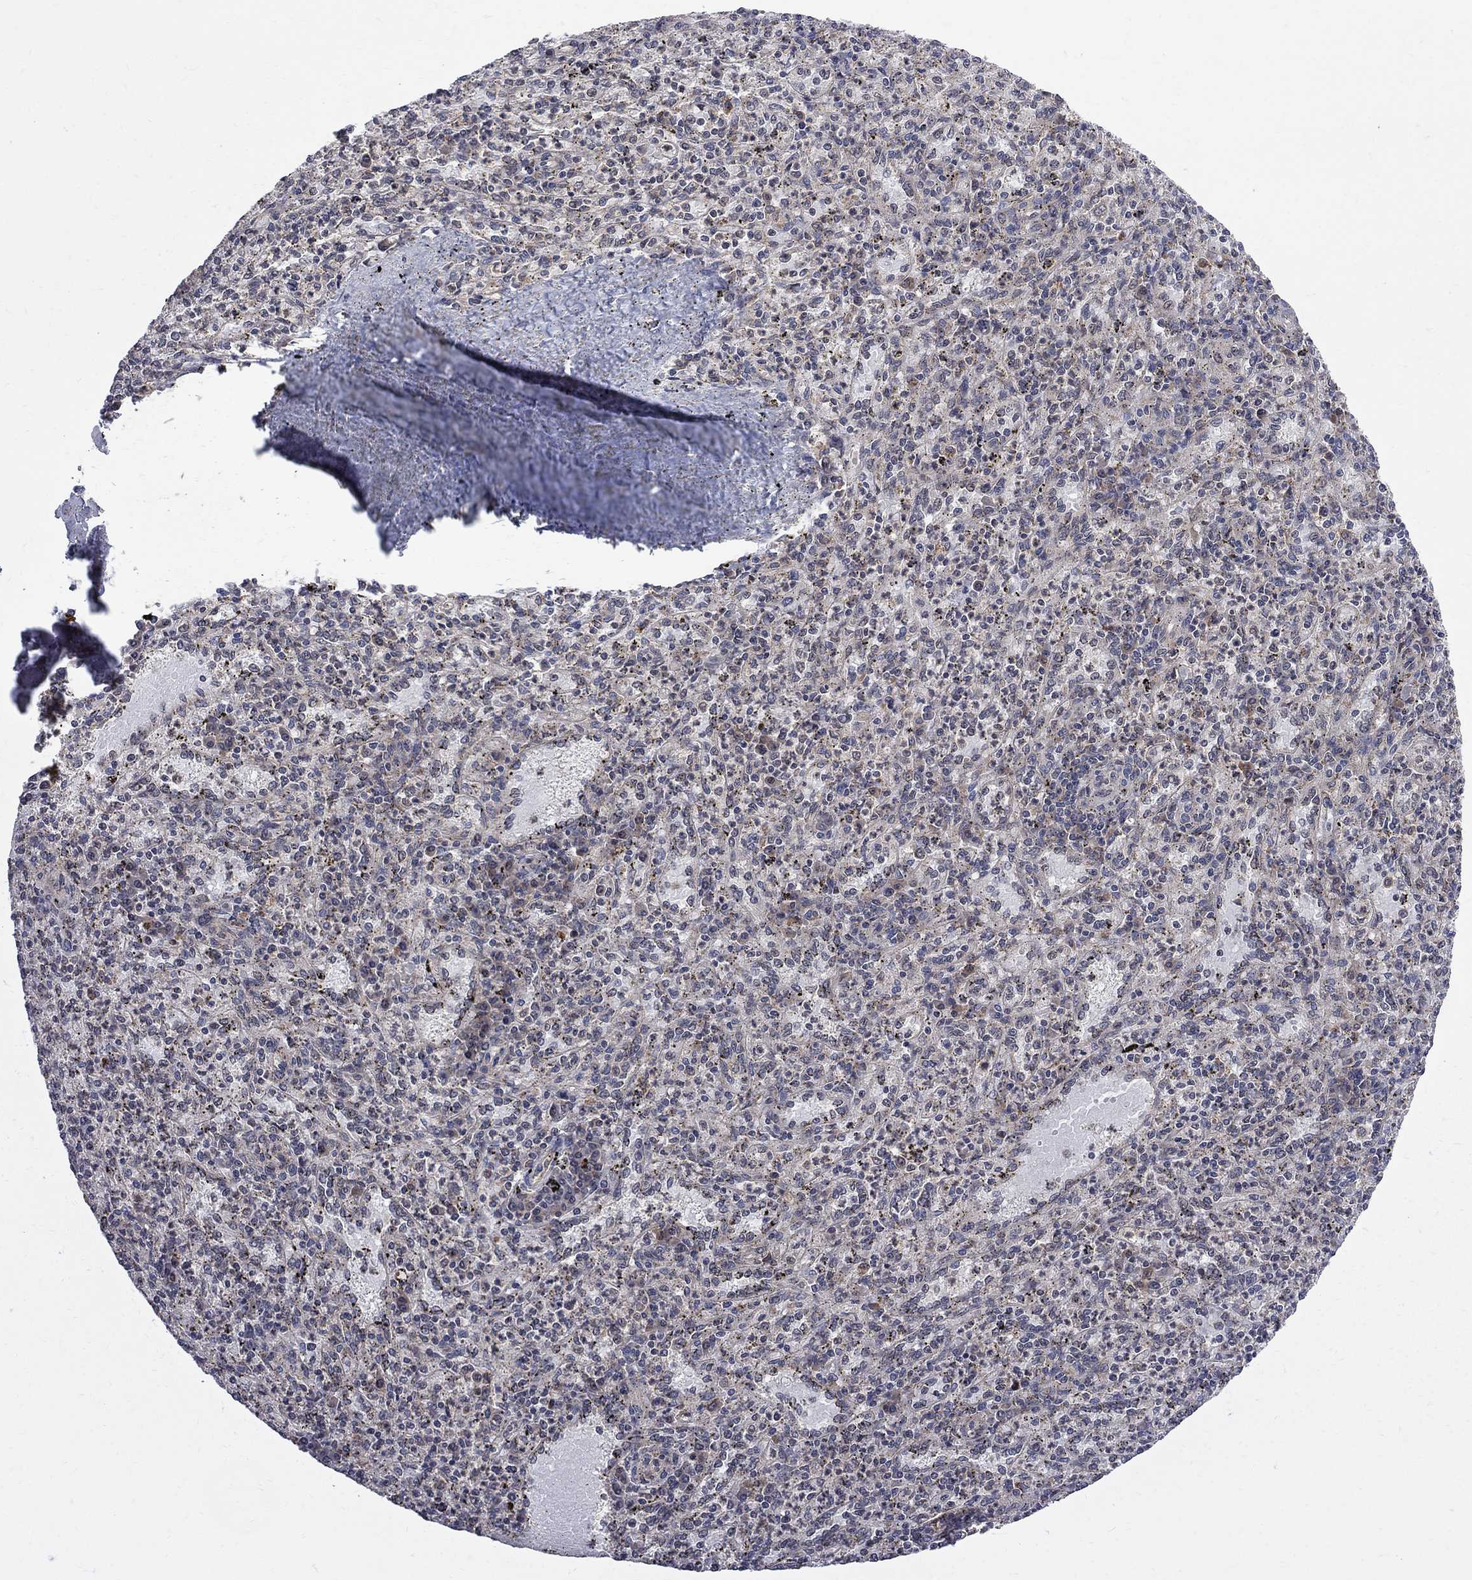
{"staining": {"intensity": "negative", "quantity": "none", "location": "none"}, "tissue": "spleen", "cell_type": "Cells in red pulp", "image_type": "normal", "snomed": [{"axis": "morphology", "description": "Normal tissue, NOS"}, {"axis": "topography", "description": "Spleen"}], "caption": "Histopathology image shows no significant protein positivity in cells in red pulp of benign spleen.", "gene": "CNOT11", "patient": {"sex": "male", "age": 60}}